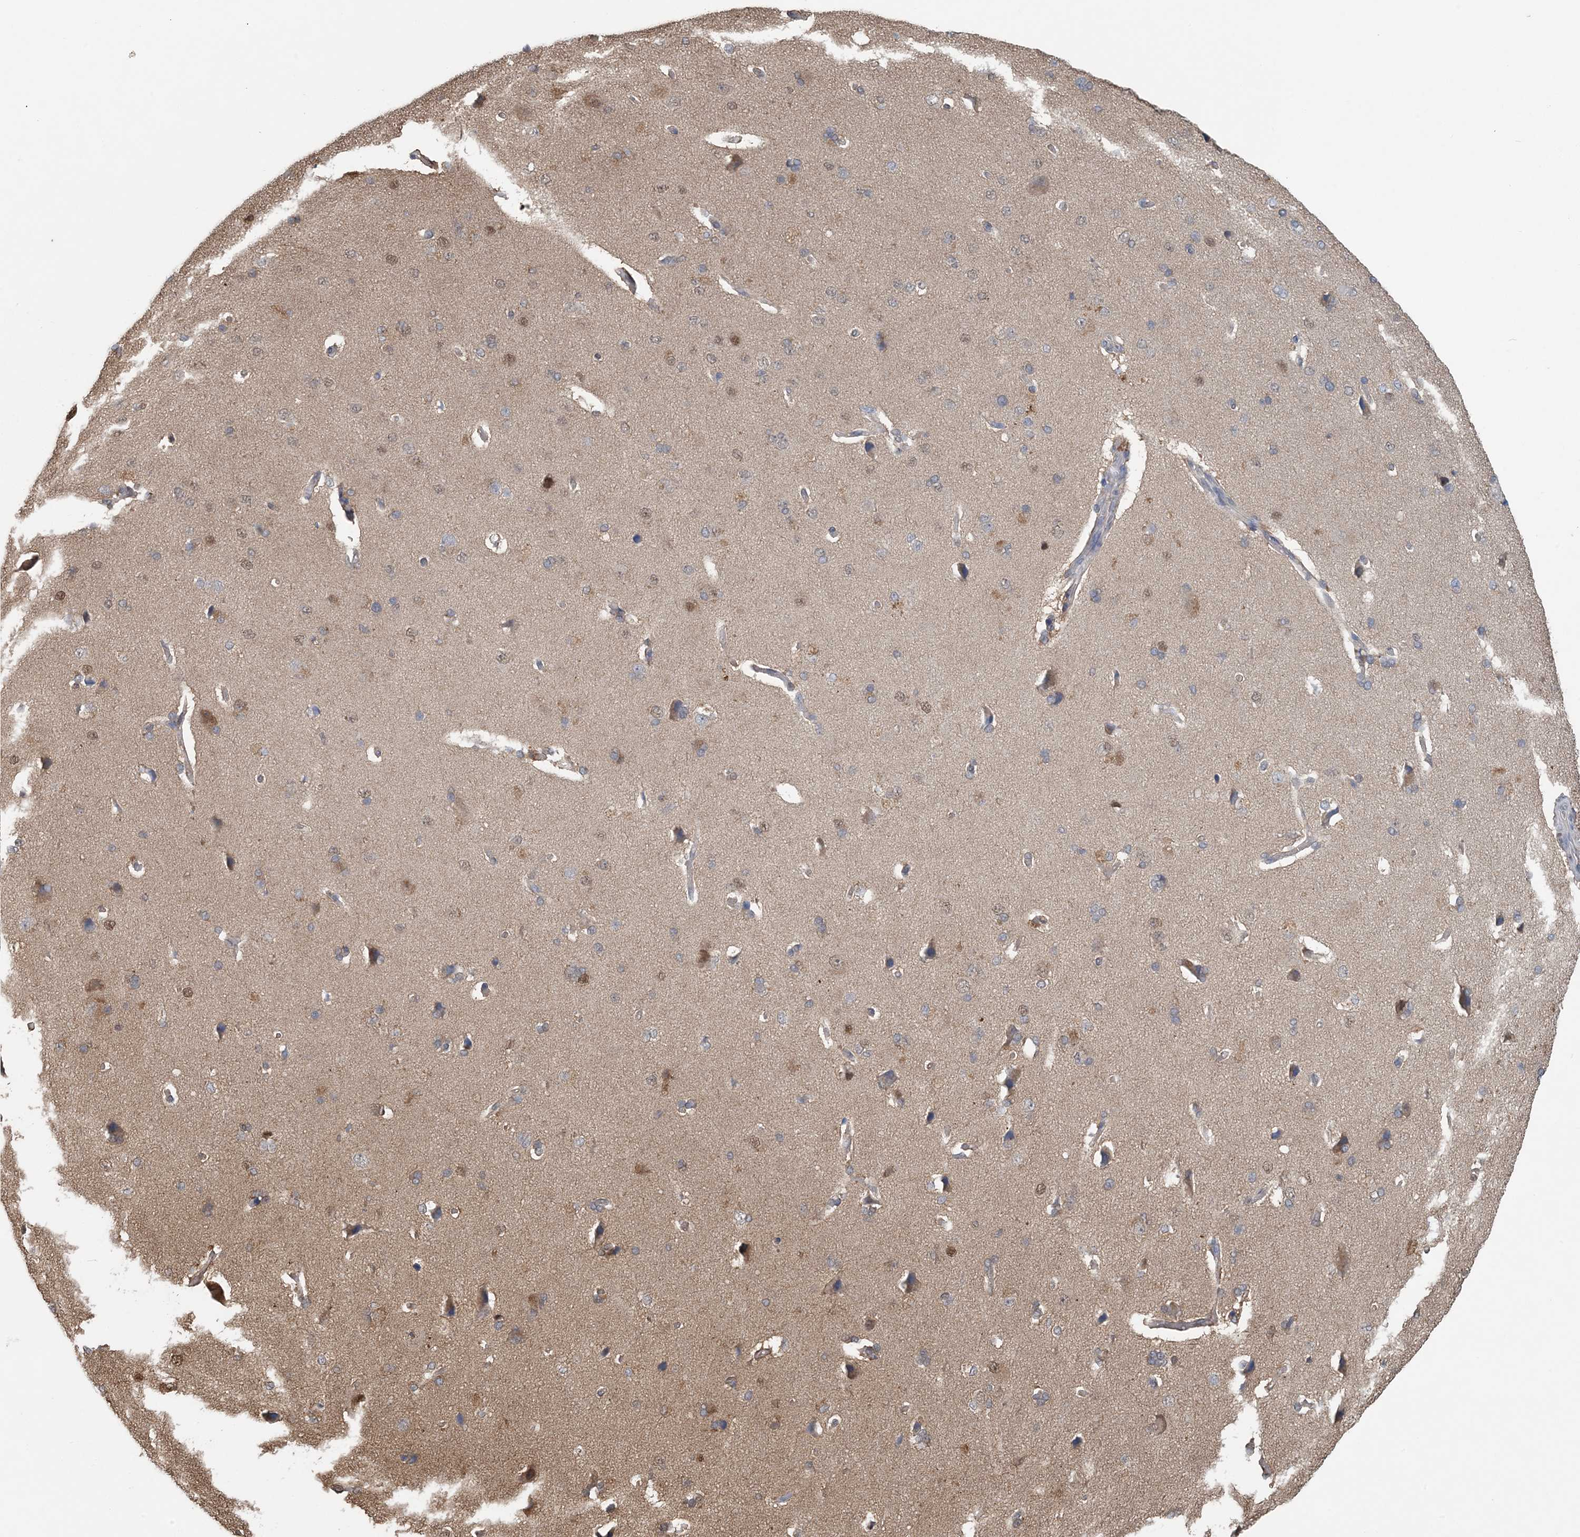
{"staining": {"intensity": "moderate", "quantity": ">75%", "location": "cytoplasmic/membranous,nuclear"}, "tissue": "cerebral cortex", "cell_type": "Endothelial cells", "image_type": "normal", "snomed": [{"axis": "morphology", "description": "Normal tissue, NOS"}, {"axis": "topography", "description": "Cerebral cortex"}], "caption": "High-magnification brightfield microscopy of normal cerebral cortex stained with DAB (3,3'-diaminobenzidine) (brown) and counterstained with hematoxylin (blue). endothelial cells exhibit moderate cytoplasmic/membranous,nuclear expression is present in approximately>75% of cells.", "gene": "HIKESHI", "patient": {"sex": "male", "age": 62}}